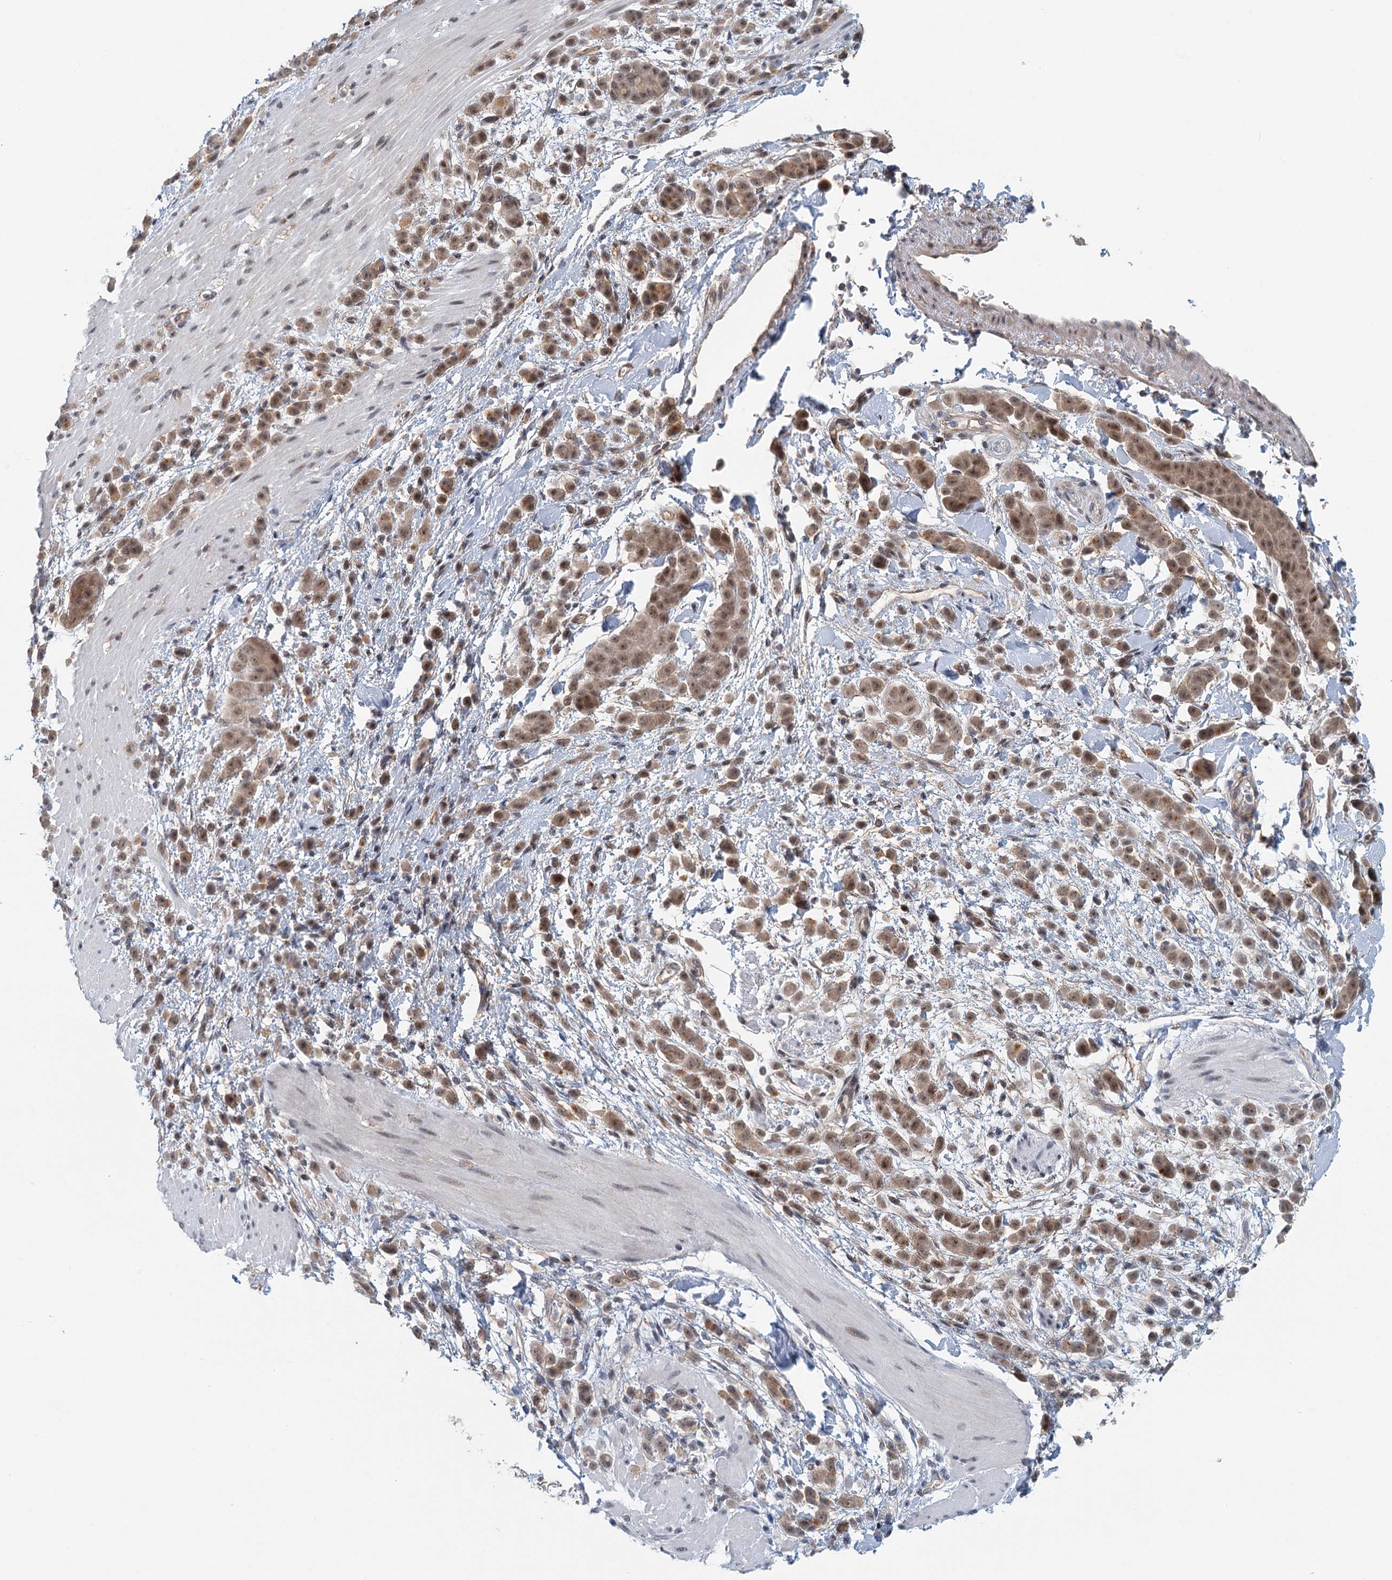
{"staining": {"intensity": "moderate", "quantity": ">75%", "location": "cytoplasmic/membranous,nuclear"}, "tissue": "pancreatic cancer", "cell_type": "Tumor cells", "image_type": "cancer", "snomed": [{"axis": "morphology", "description": "Normal tissue, NOS"}, {"axis": "morphology", "description": "Adenocarcinoma, NOS"}, {"axis": "topography", "description": "Pancreas"}], "caption": "IHC staining of pancreatic cancer (adenocarcinoma), which exhibits medium levels of moderate cytoplasmic/membranous and nuclear staining in approximately >75% of tumor cells indicating moderate cytoplasmic/membranous and nuclear protein positivity. The staining was performed using DAB (brown) for protein detection and nuclei were counterstained in hematoxylin (blue).", "gene": "TAS2R42", "patient": {"sex": "female", "age": 64}}